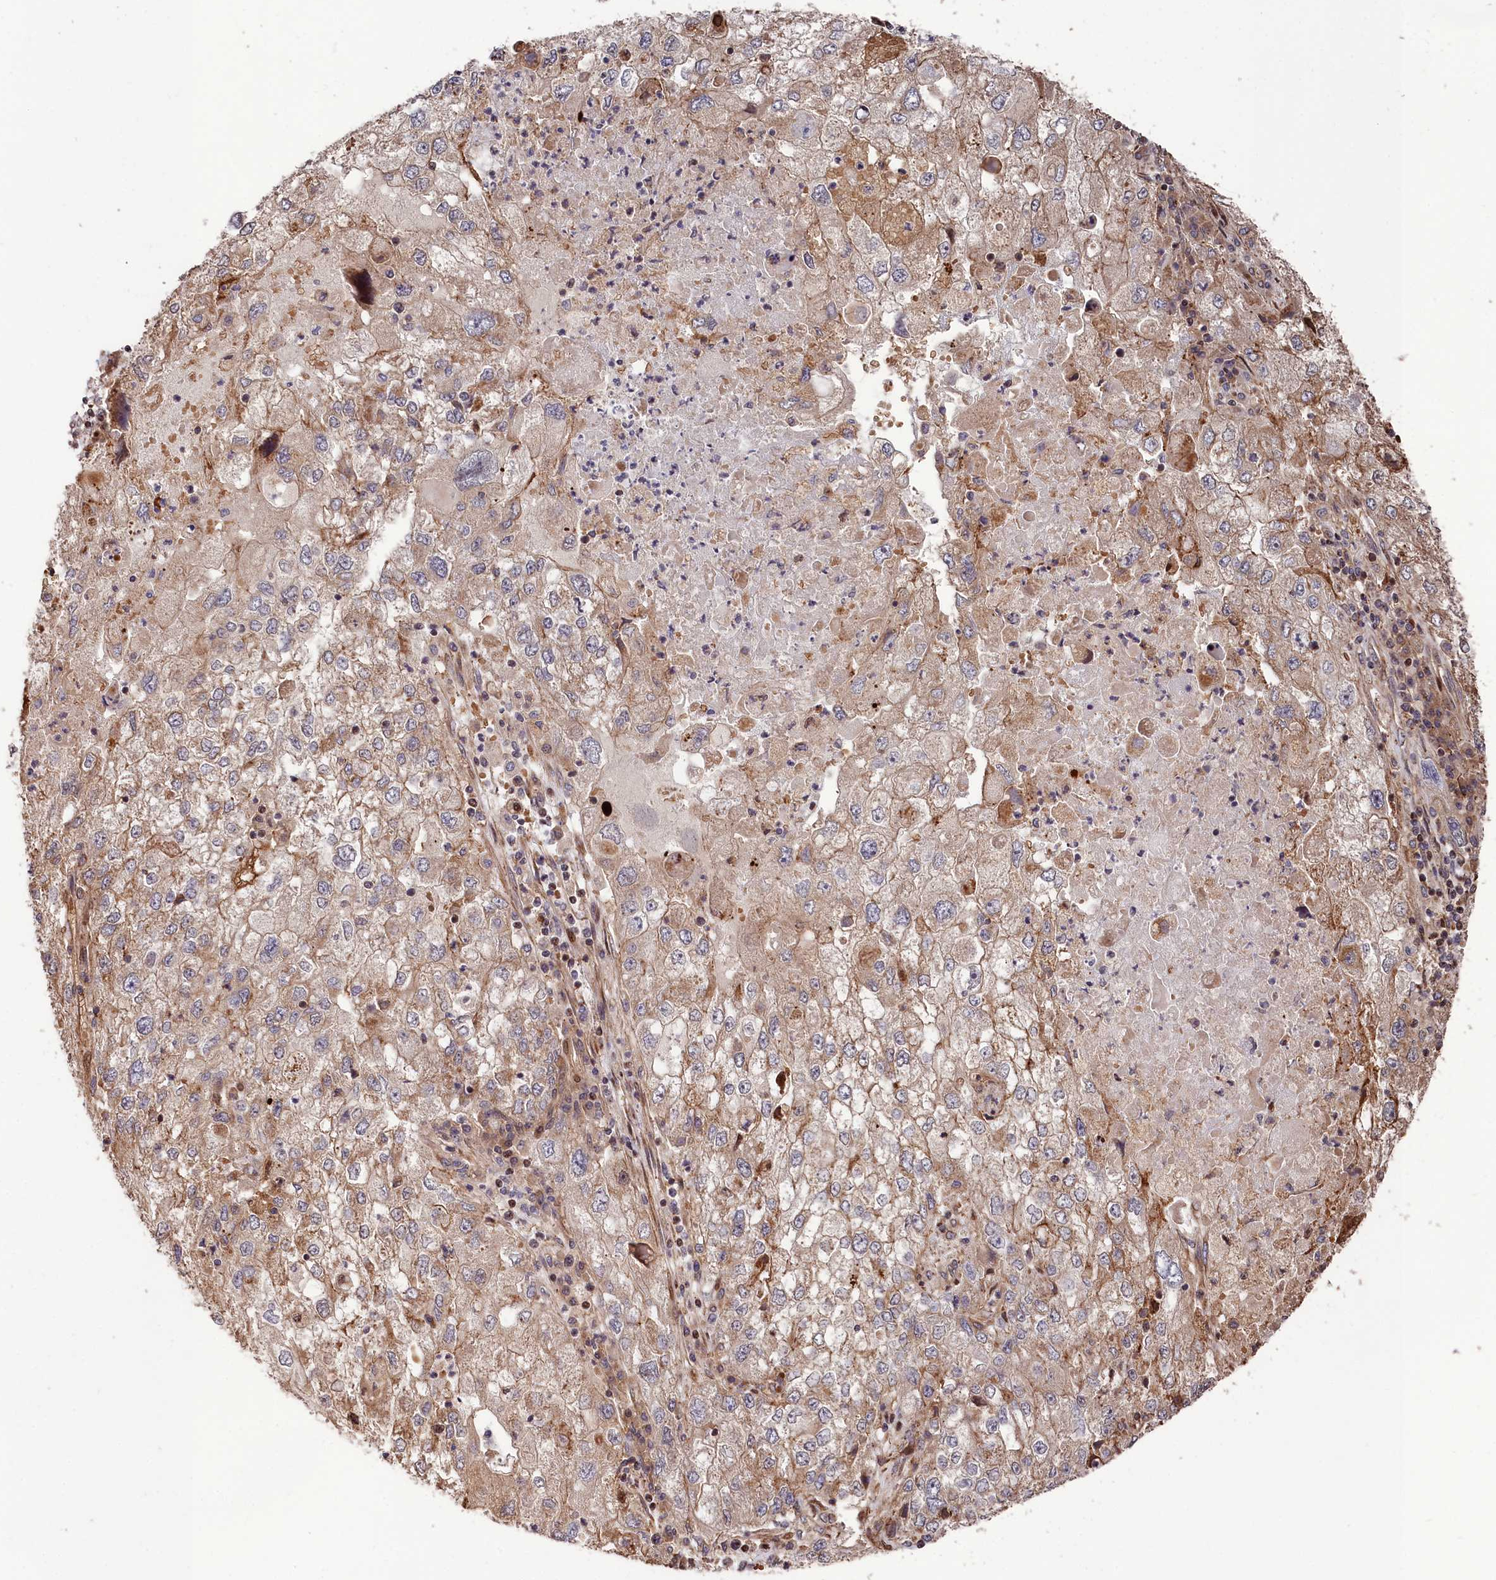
{"staining": {"intensity": "moderate", "quantity": "25%-75%", "location": "cytoplasmic/membranous"}, "tissue": "endometrial cancer", "cell_type": "Tumor cells", "image_type": "cancer", "snomed": [{"axis": "morphology", "description": "Adenocarcinoma, NOS"}, {"axis": "topography", "description": "Endometrium"}], "caption": "Protein analysis of adenocarcinoma (endometrial) tissue shows moderate cytoplasmic/membranous positivity in approximately 25%-75% of tumor cells.", "gene": "TNKS1BP1", "patient": {"sex": "female", "age": 49}}